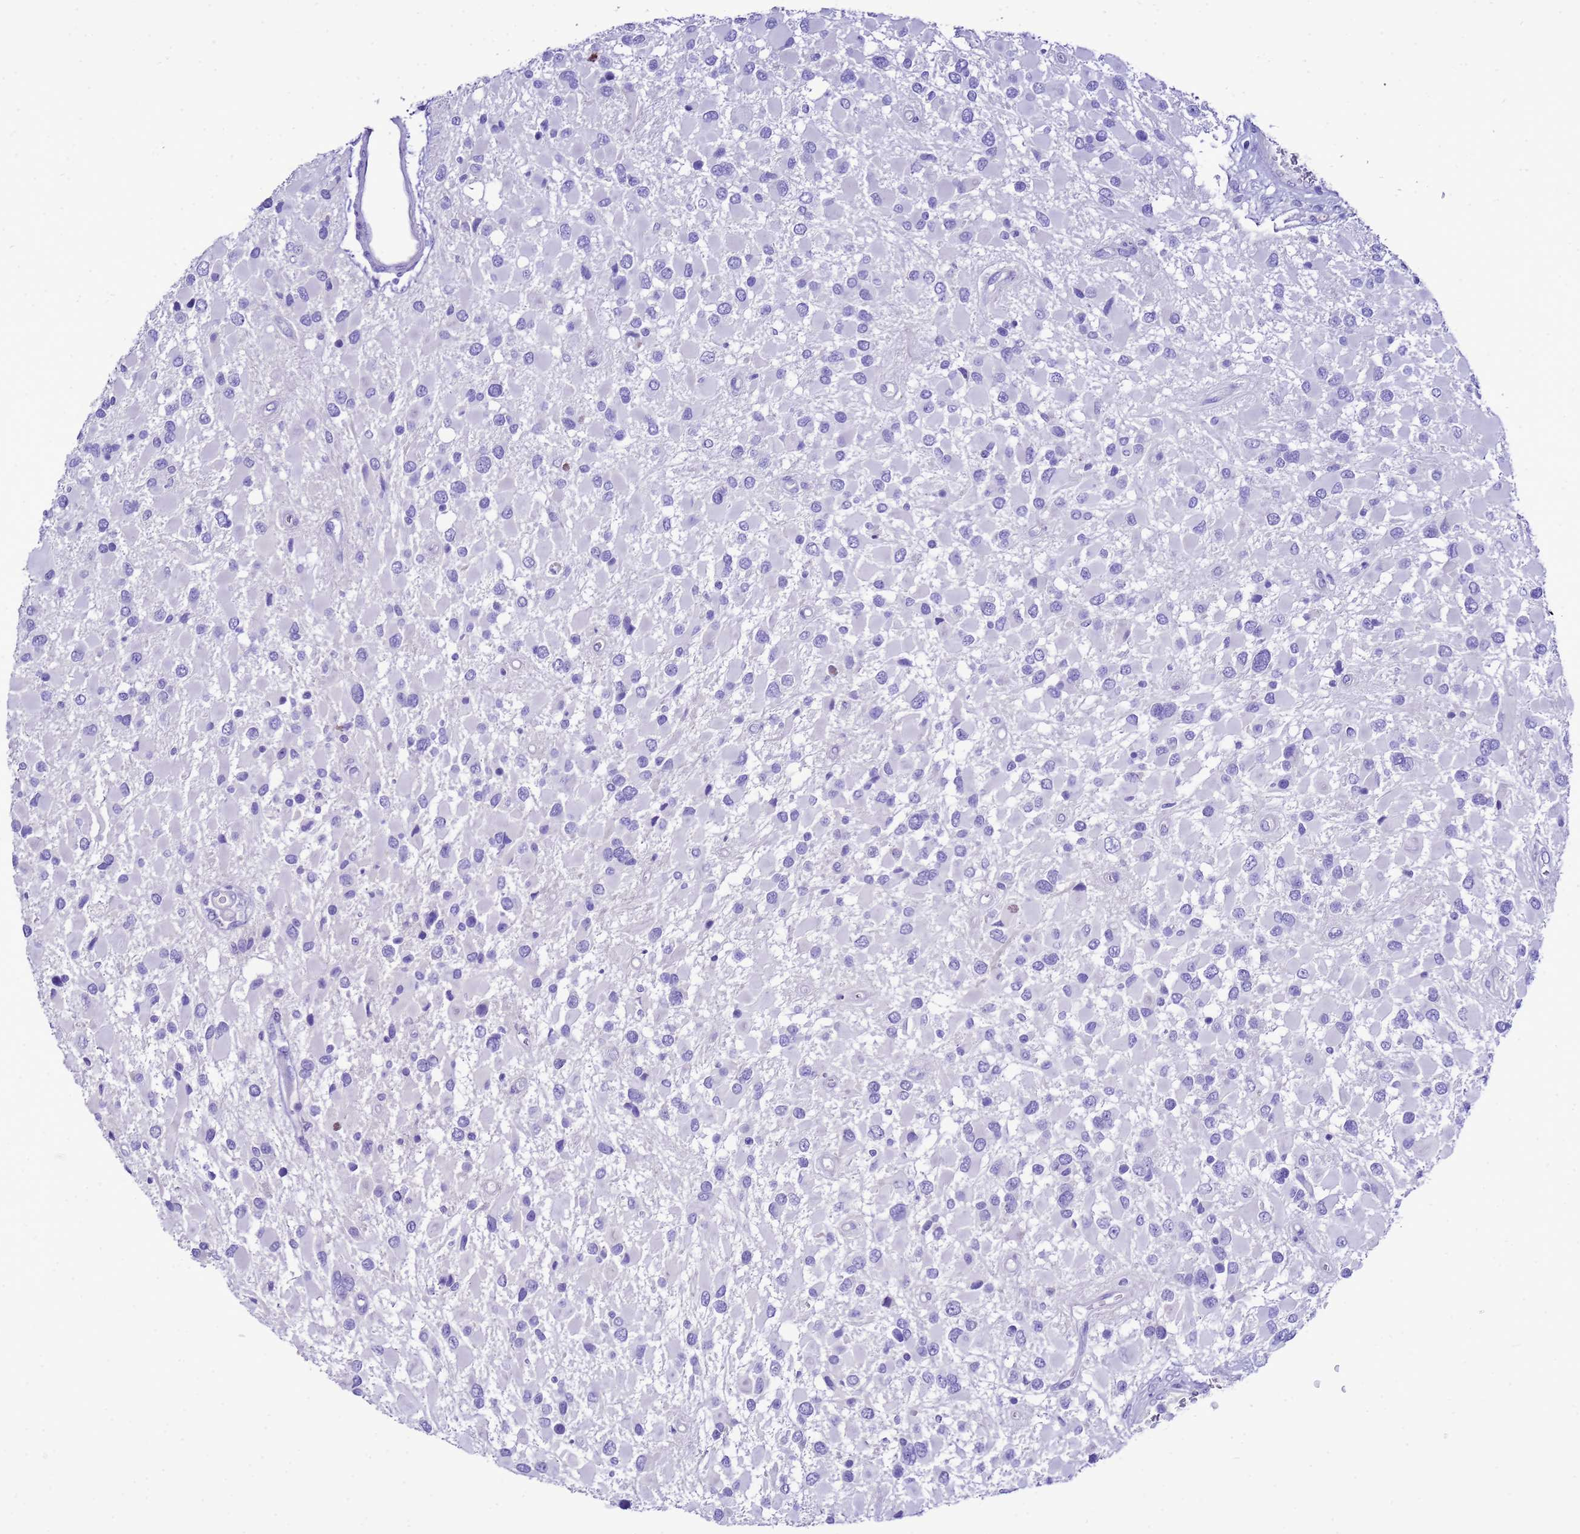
{"staining": {"intensity": "negative", "quantity": "none", "location": "none"}, "tissue": "glioma", "cell_type": "Tumor cells", "image_type": "cancer", "snomed": [{"axis": "morphology", "description": "Glioma, malignant, High grade"}, {"axis": "topography", "description": "Brain"}], "caption": "Immunohistochemistry (IHC) photomicrograph of human malignant glioma (high-grade) stained for a protein (brown), which demonstrates no positivity in tumor cells. The staining was performed using DAB (3,3'-diaminobenzidine) to visualize the protein expression in brown, while the nuclei were stained in blue with hematoxylin (Magnification: 20x).", "gene": "BEST2", "patient": {"sex": "male", "age": 53}}